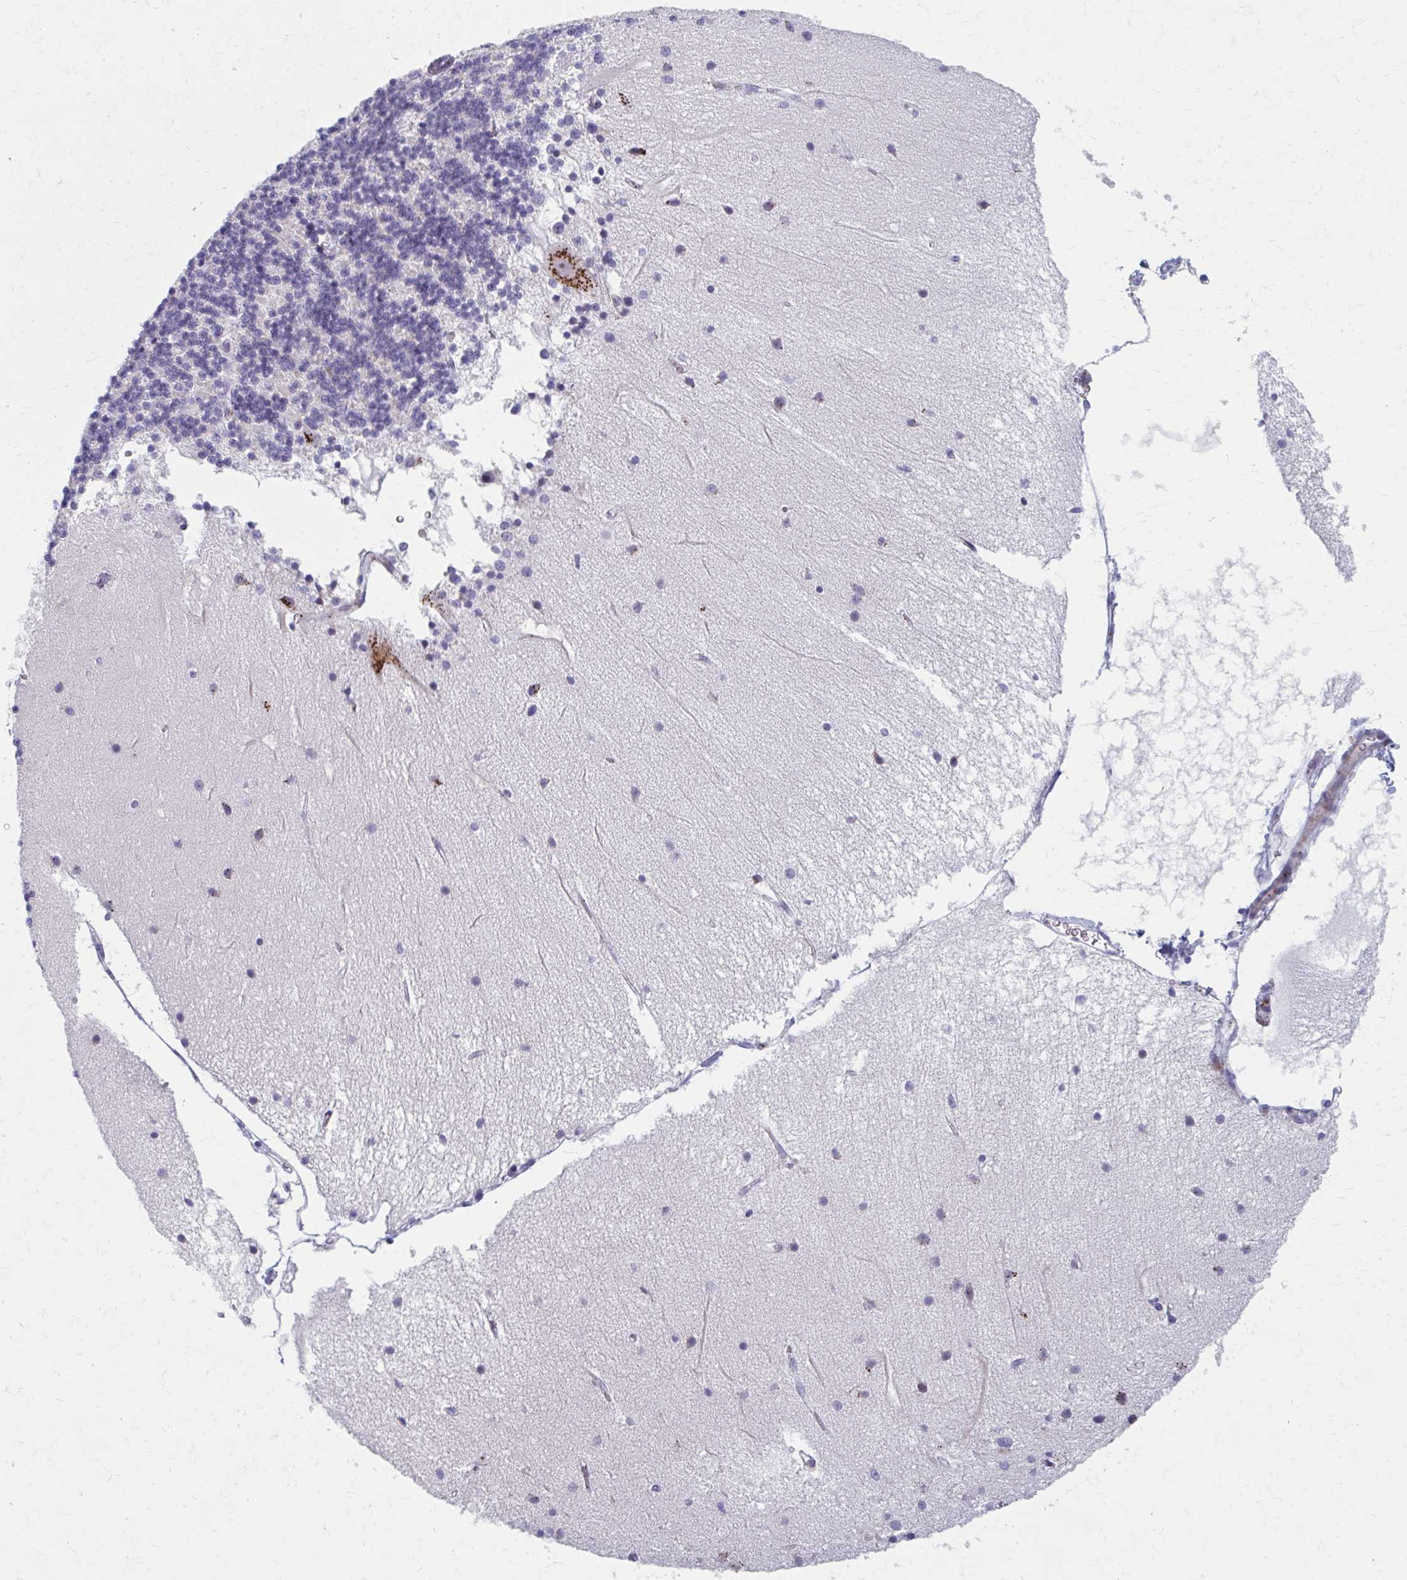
{"staining": {"intensity": "negative", "quantity": "none", "location": "none"}, "tissue": "cerebellum", "cell_type": "Cells in granular layer", "image_type": "normal", "snomed": [{"axis": "morphology", "description": "Normal tissue, NOS"}, {"axis": "topography", "description": "Cerebellum"}], "caption": "Photomicrograph shows no protein positivity in cells in granular layer of unremarkable cerebellum.", "gene": "OLFM2", "patient": {"sex": "female", "age": 54}}